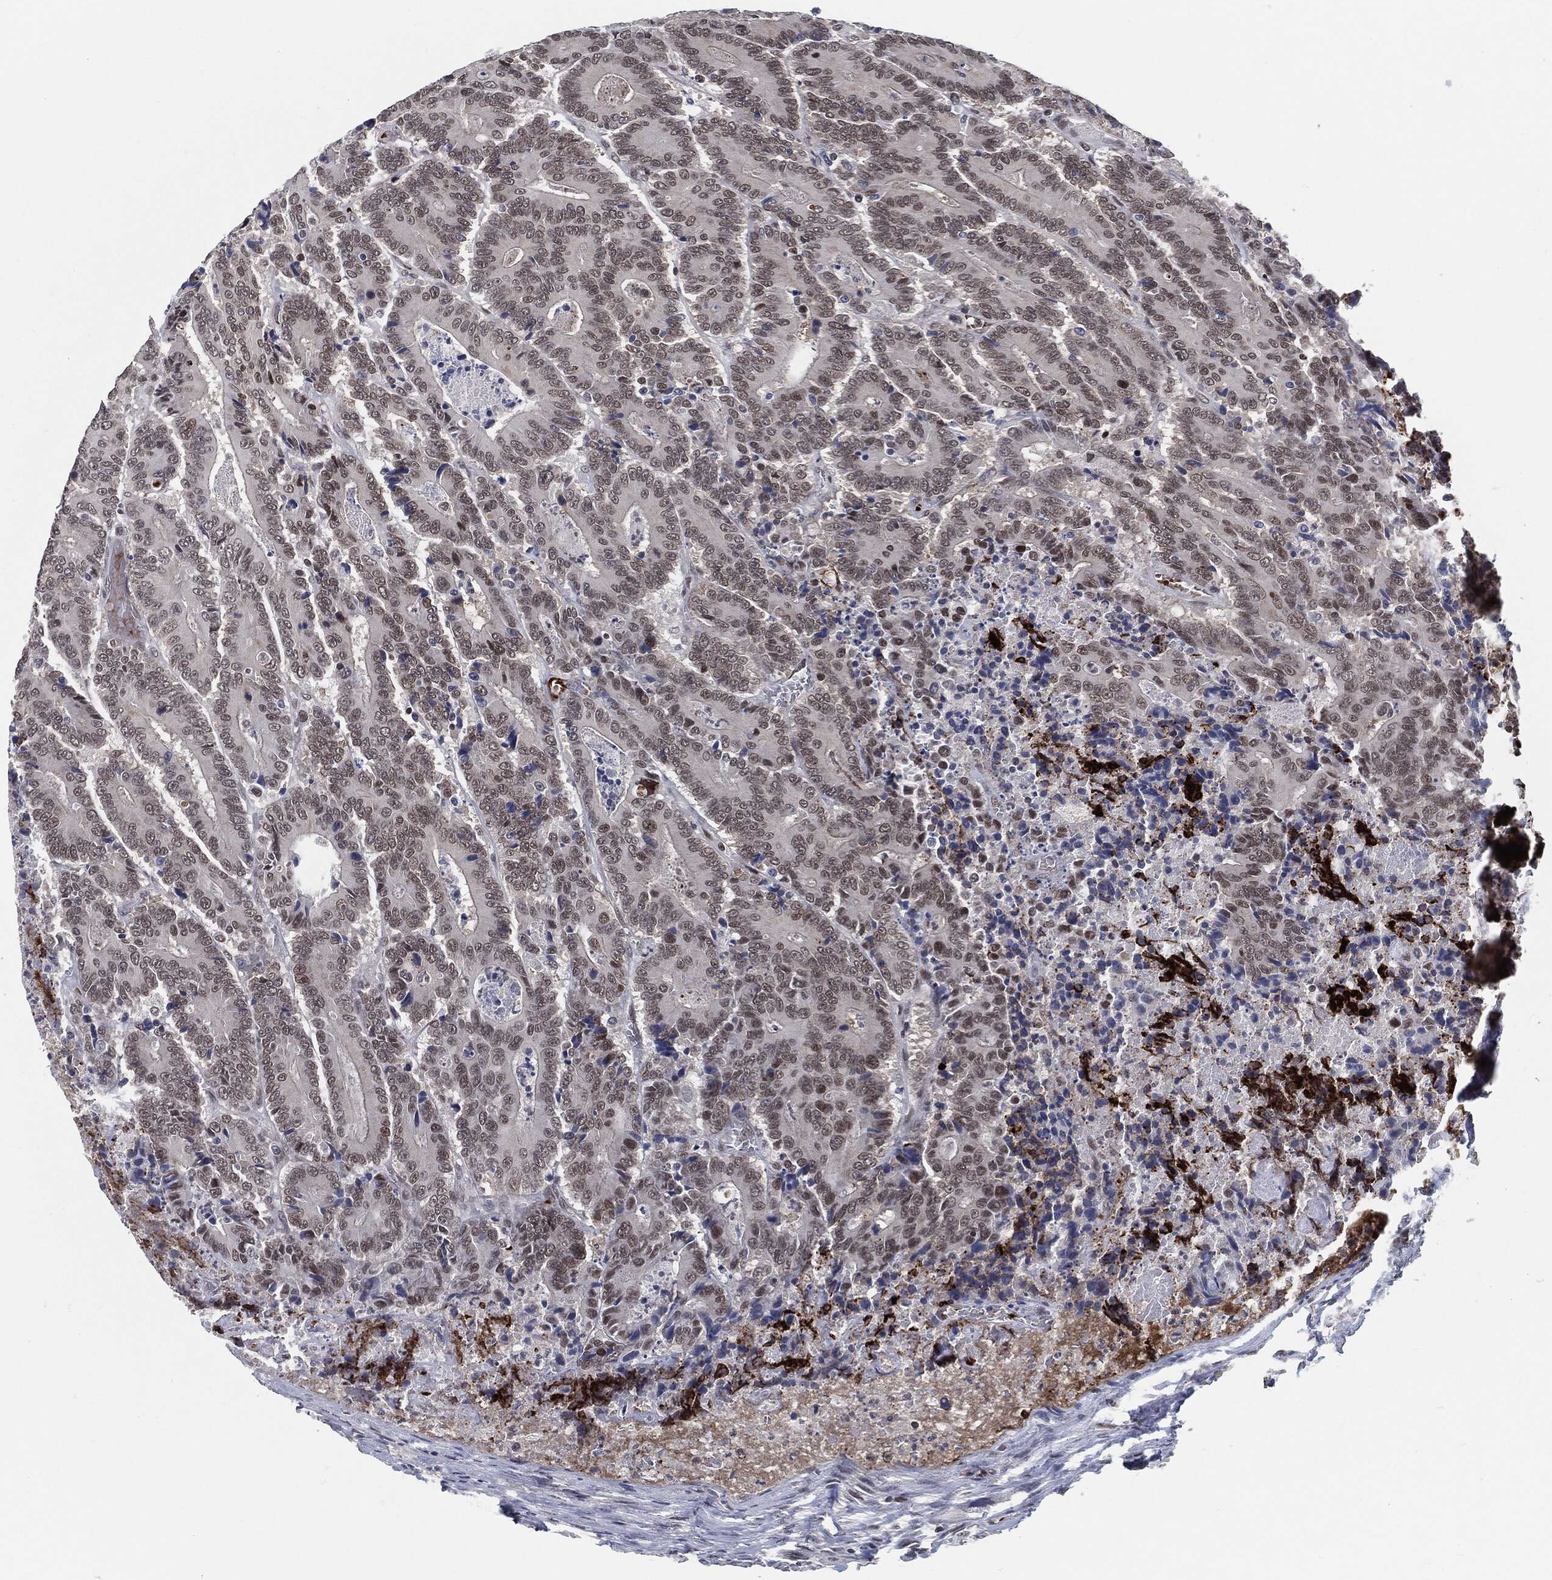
{"staining": {"intensity": "weak", "quantity": "25%-75%", "location": "nuclear"}, "tissue": "colorectal cancer", "cell_type": "Tumor cells", "image_type": "cancer", "snomed": [{"axis": "morphology", "description": "Adenocarcinoma, NOS"}, {"axis": "topography", "description": "Colon"}], "caption": "IHC photomicrograph of human colorectal cancer stained for a protein (brown), which displays low levels of weak nuclear positivity in approximately 25%-75% of tumor cells.", "gene": "ANXA1", "patient": {"sex": "male", "age": 83}}